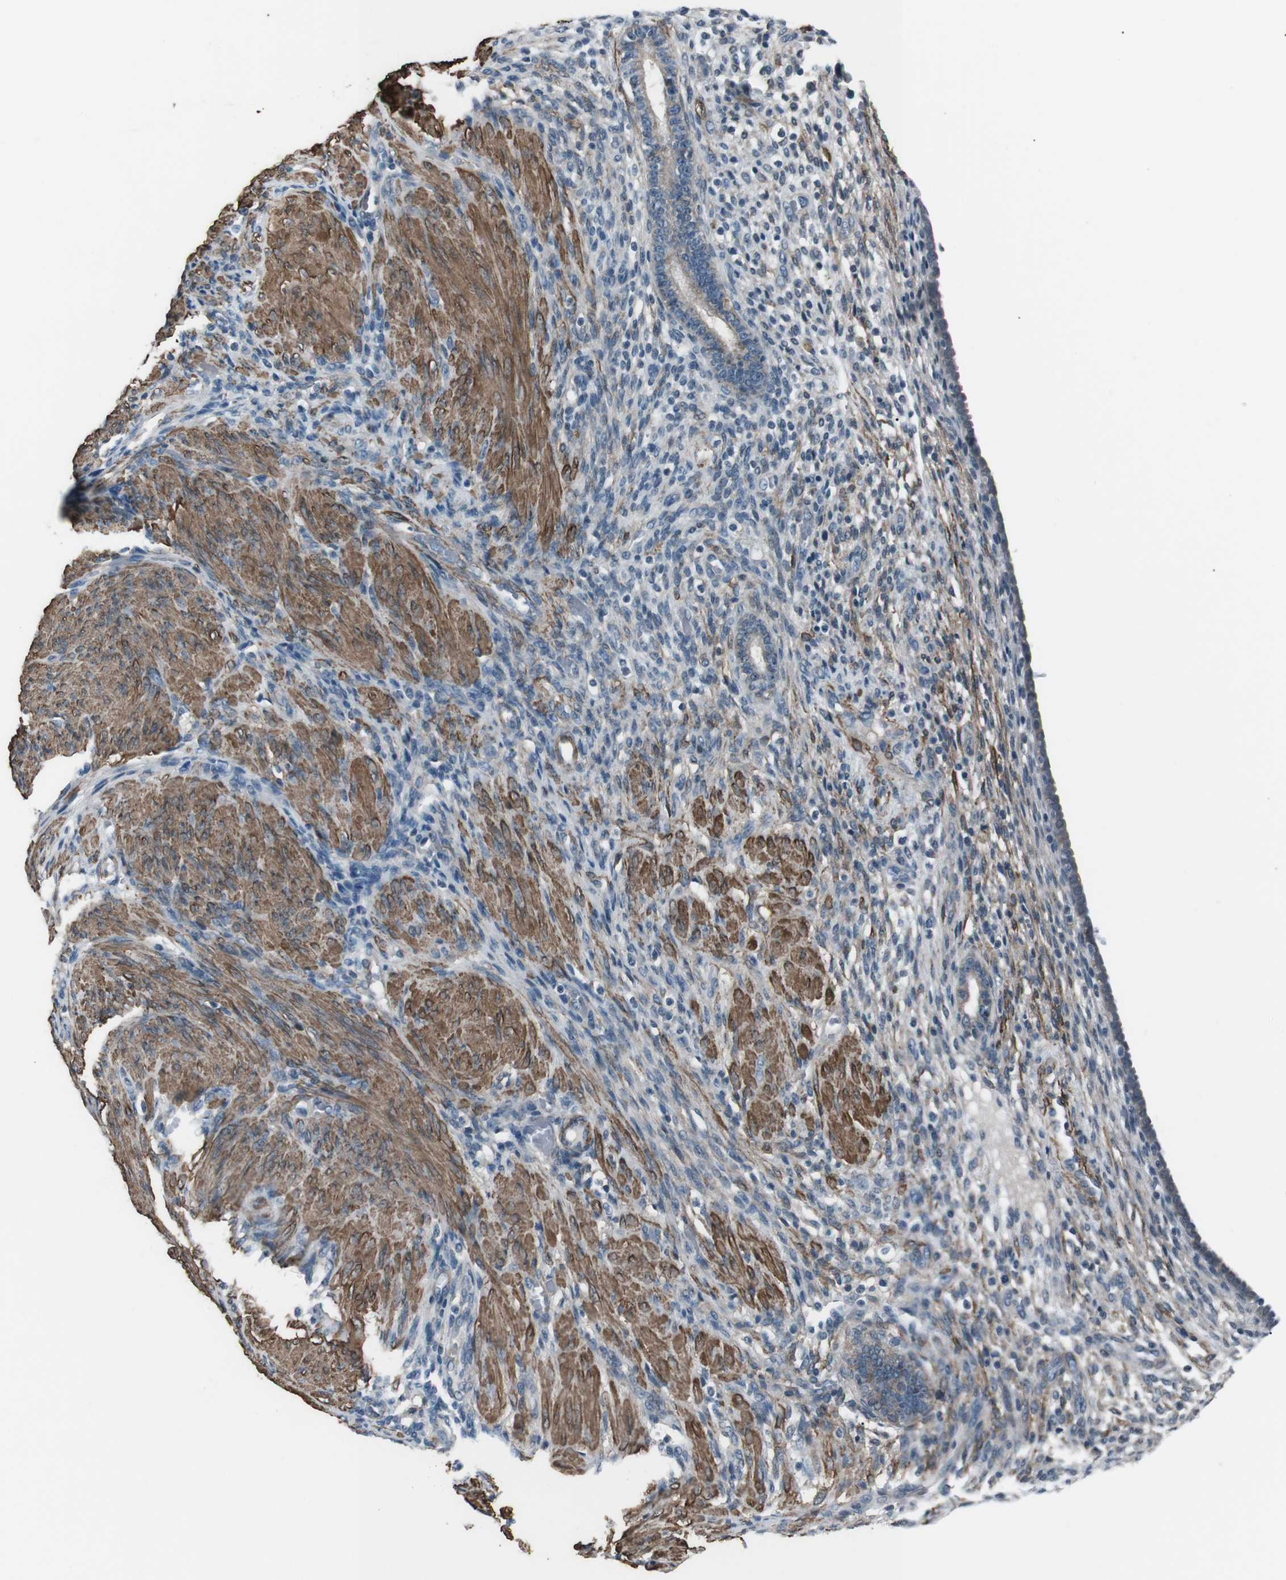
{"staining": {"intensity": "negative", "quantity": "none", "location": "none"}, "tissue": "endometrium", "cell_type": "Cells in endometrial stroma", "image_type": "normal", "snomed": [{"axis": "morphology", "description": "Normal tissue, NOS"}, {"axis": "topography", "description": "Endometrium"}], "caption": "Benign endometrium was stained to show a protein in brown. There is no significant positivity in cells in endometrial stroma. (Brightfield microscopy of DAB IHC at high magnification).", "gene": "PDLIM5", "patient": {"sex": "female", "age": 72}}